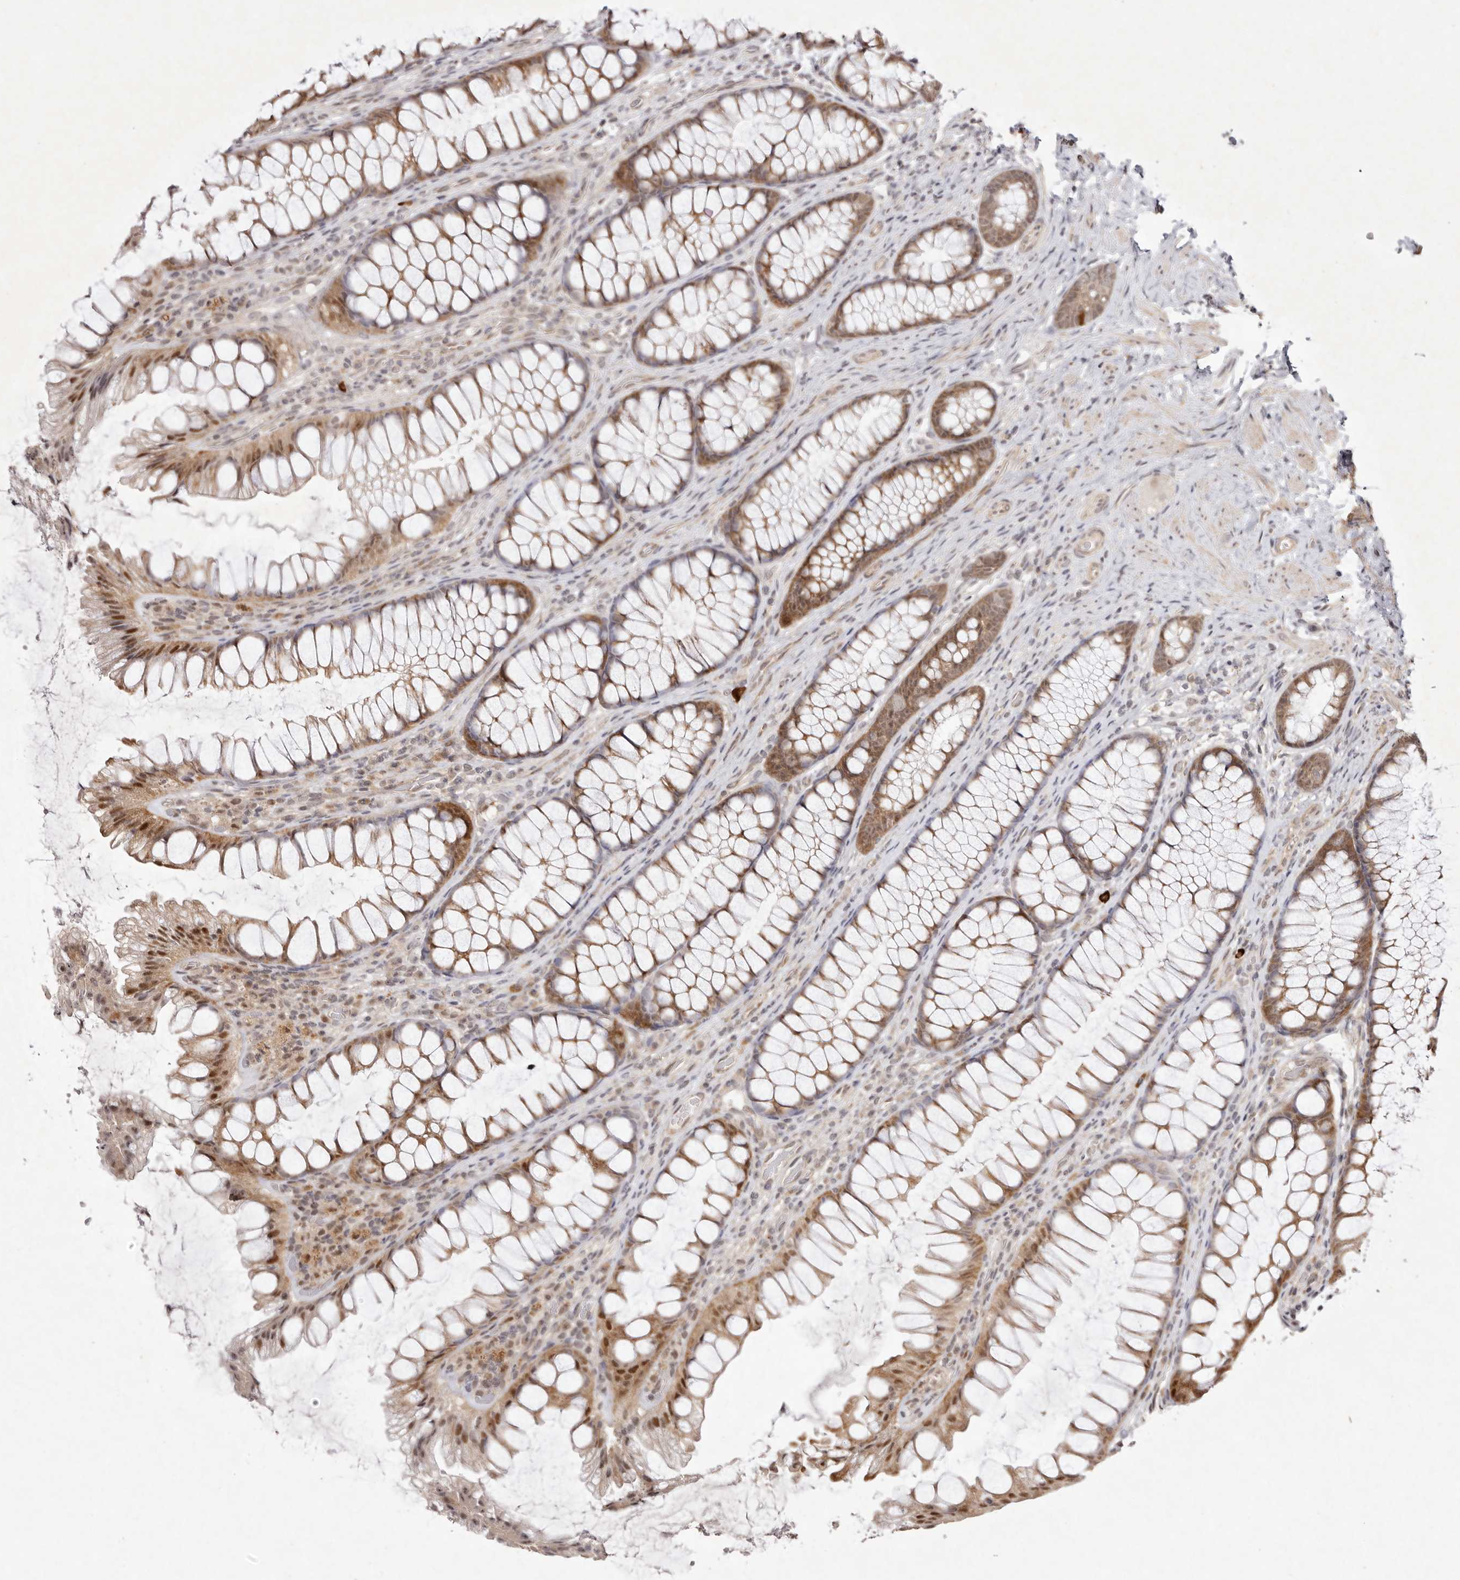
{"staining": {"intensity": "weak", "quantity": ">75%", "location": "cytoplasmic/membranous"}, "tissue": "colon", "cell_type": "Endothelial cells", "image_type": "normal", "snomed": [{"axis": "morphology", "description": "Normal tissue, NOS"}, {"axis": "topography", "description": "Colon"}], "caption": "Immunohistochemistry (IHC) image of benign colon stained for a protein (brown), which shows low levels of weak cytoplasmic/membranous expression in approximately >75% of endothelial cells.", "gene": "BUD31", "patient": {"sex": "female", "age": 62}}